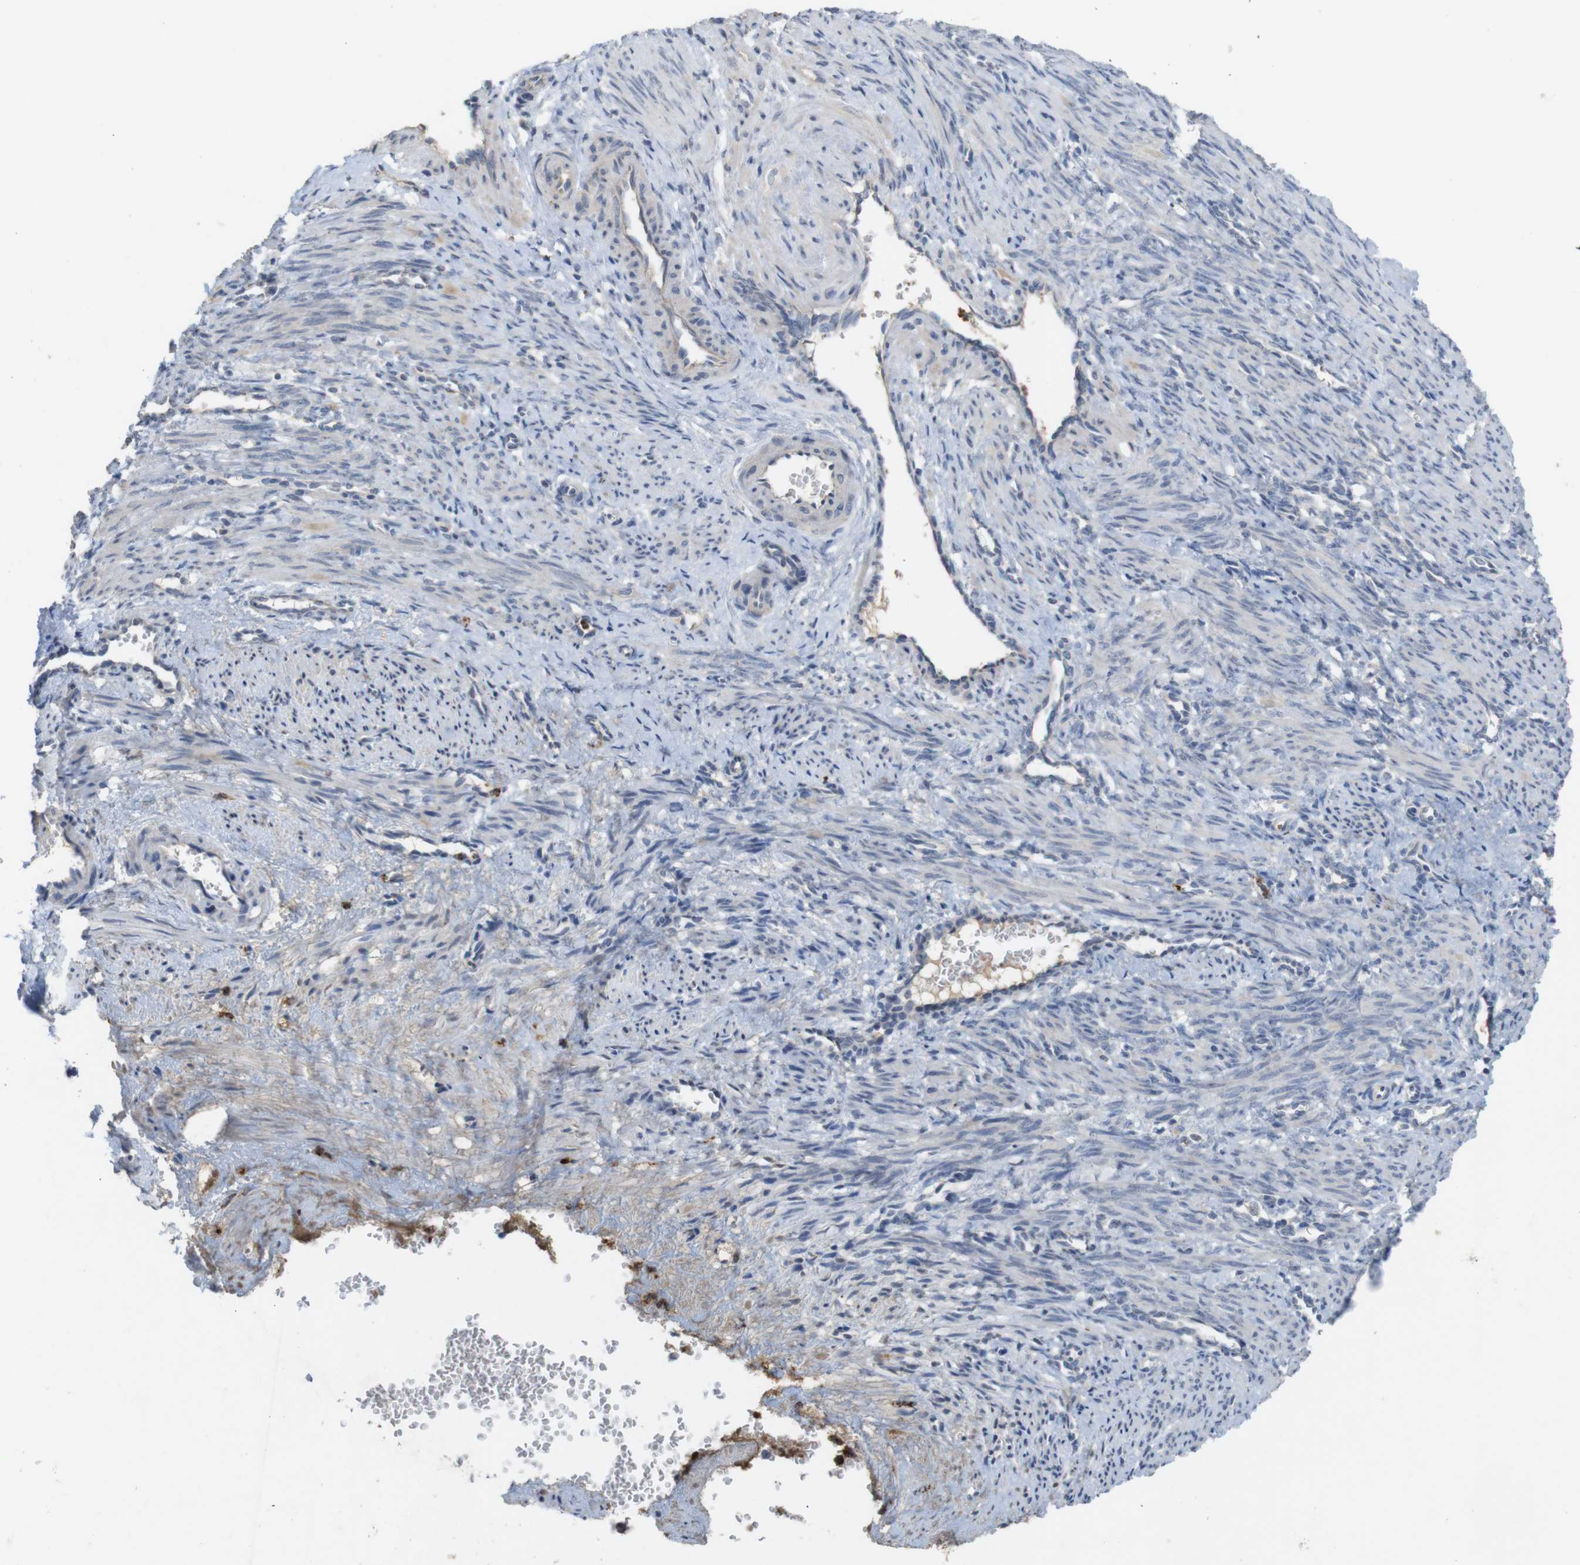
{"staining": {"intensity": "negative", "quantity": "none", "location": "none"}, "tissue": "smooth muscle", "cell_type": "Smooth muscle cells", "image_type": "normal", "snomed": [{"axis": "morphology", "description": "Normal tissue, NOS"}, {"axis": "topography", "description": "Endometrium"}], "caption": "IHC micrograph of normal smooth muscle: smooth muscle stained with DAB (3,3'-diaminobenzidine) shows no significant protein expression in smooth muscle cells.", "gene": "TSPAN14", "patient": {"sex": "female", "age": 33}}